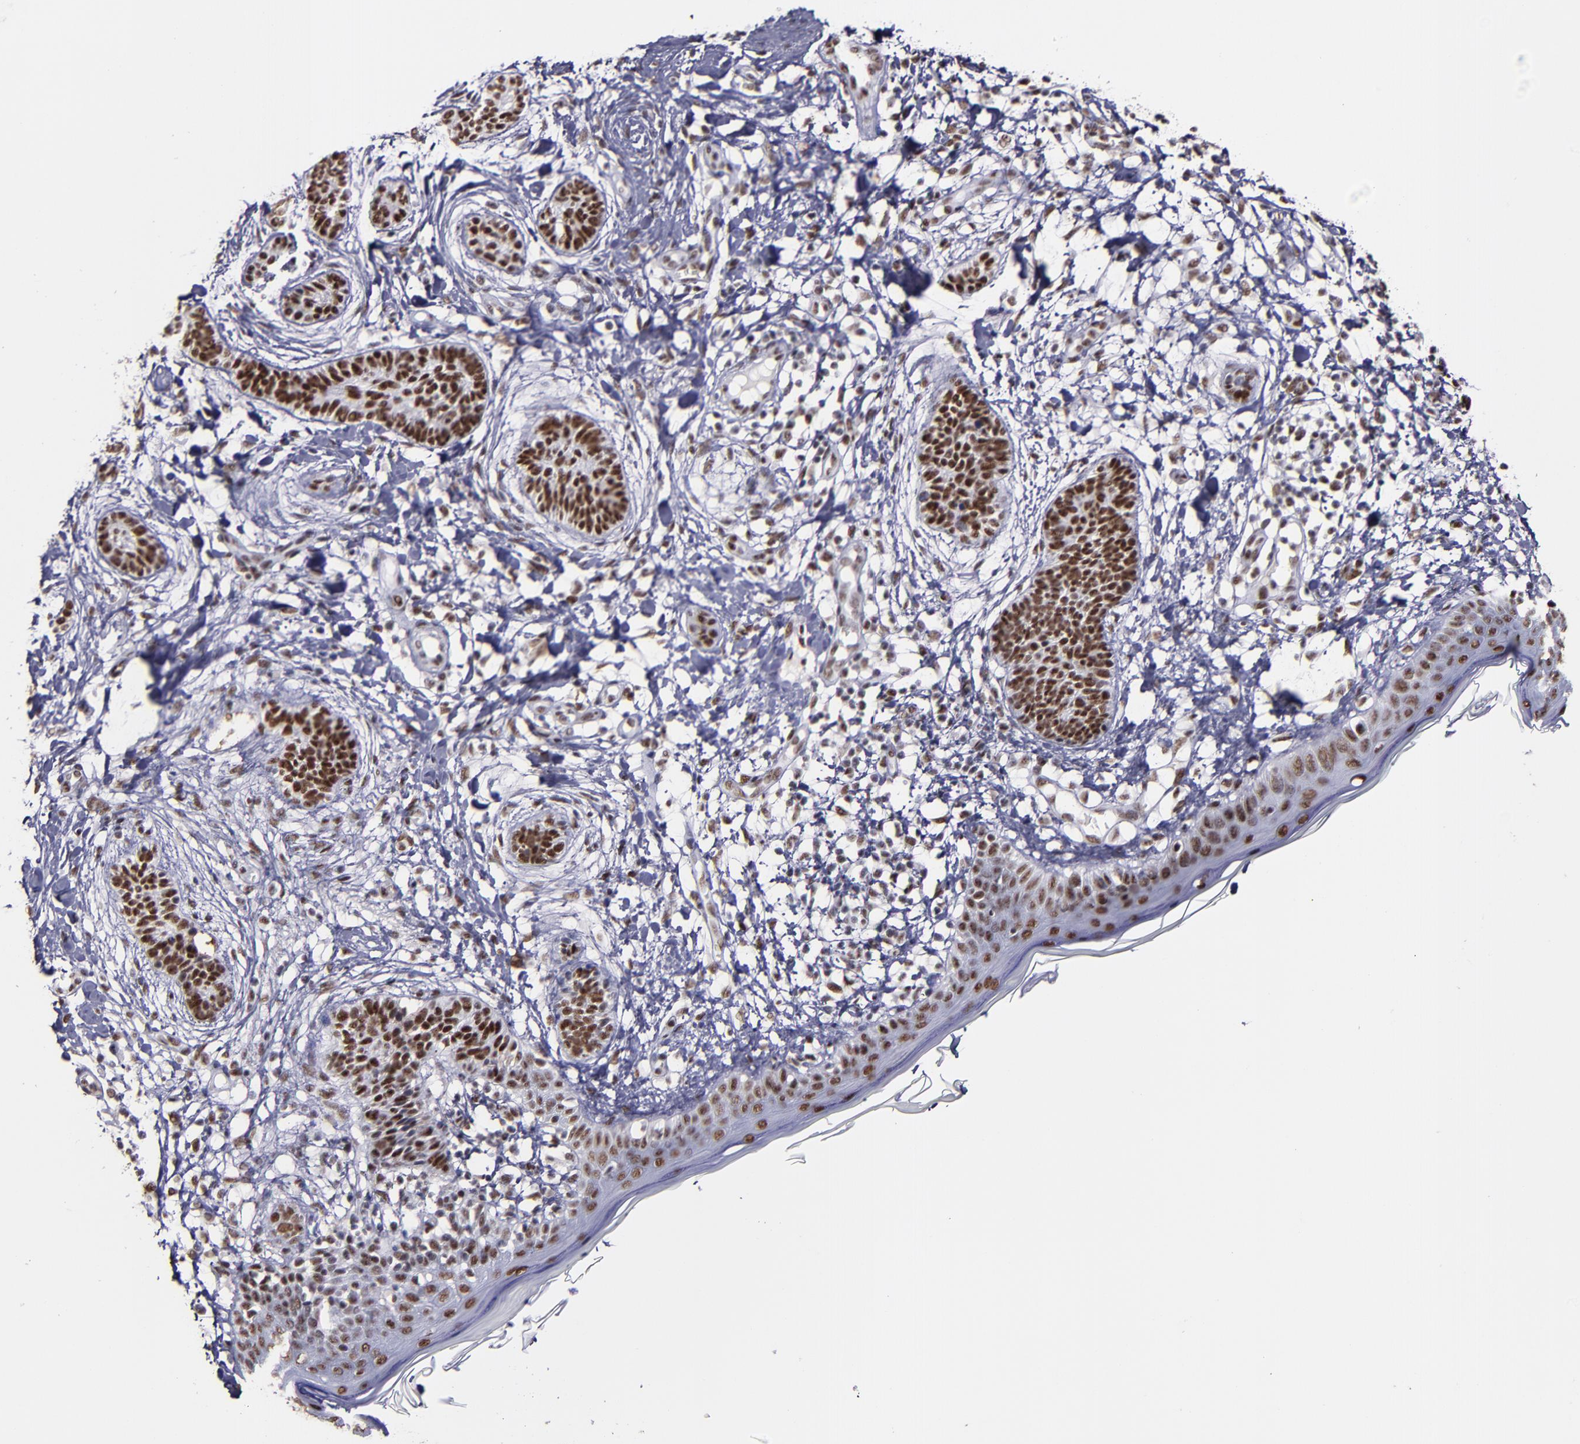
{"staining": {"intensity": "strong", "quantity": ">75%", "location": "nuclear"}, "tissue": "skin cancer", "cell_type": "Tumor cells", "image_type": "cancer", "snomed": [{"axis": "morphology", "description": "Normal tissue, NOS"}, {"axis": "morphology", "description": "Basal cell carcinoma"}, {"axis": "topography", "description": "Skin"}], "caption": "Basal cell carcinoma (skin) tissue displays strong nuclear positivity in approximately >75% of tumor cells, visualized by immunohistochemistry.", "gene": "PPP4R3A", "patient": {"sex": "male", "age": 63}}